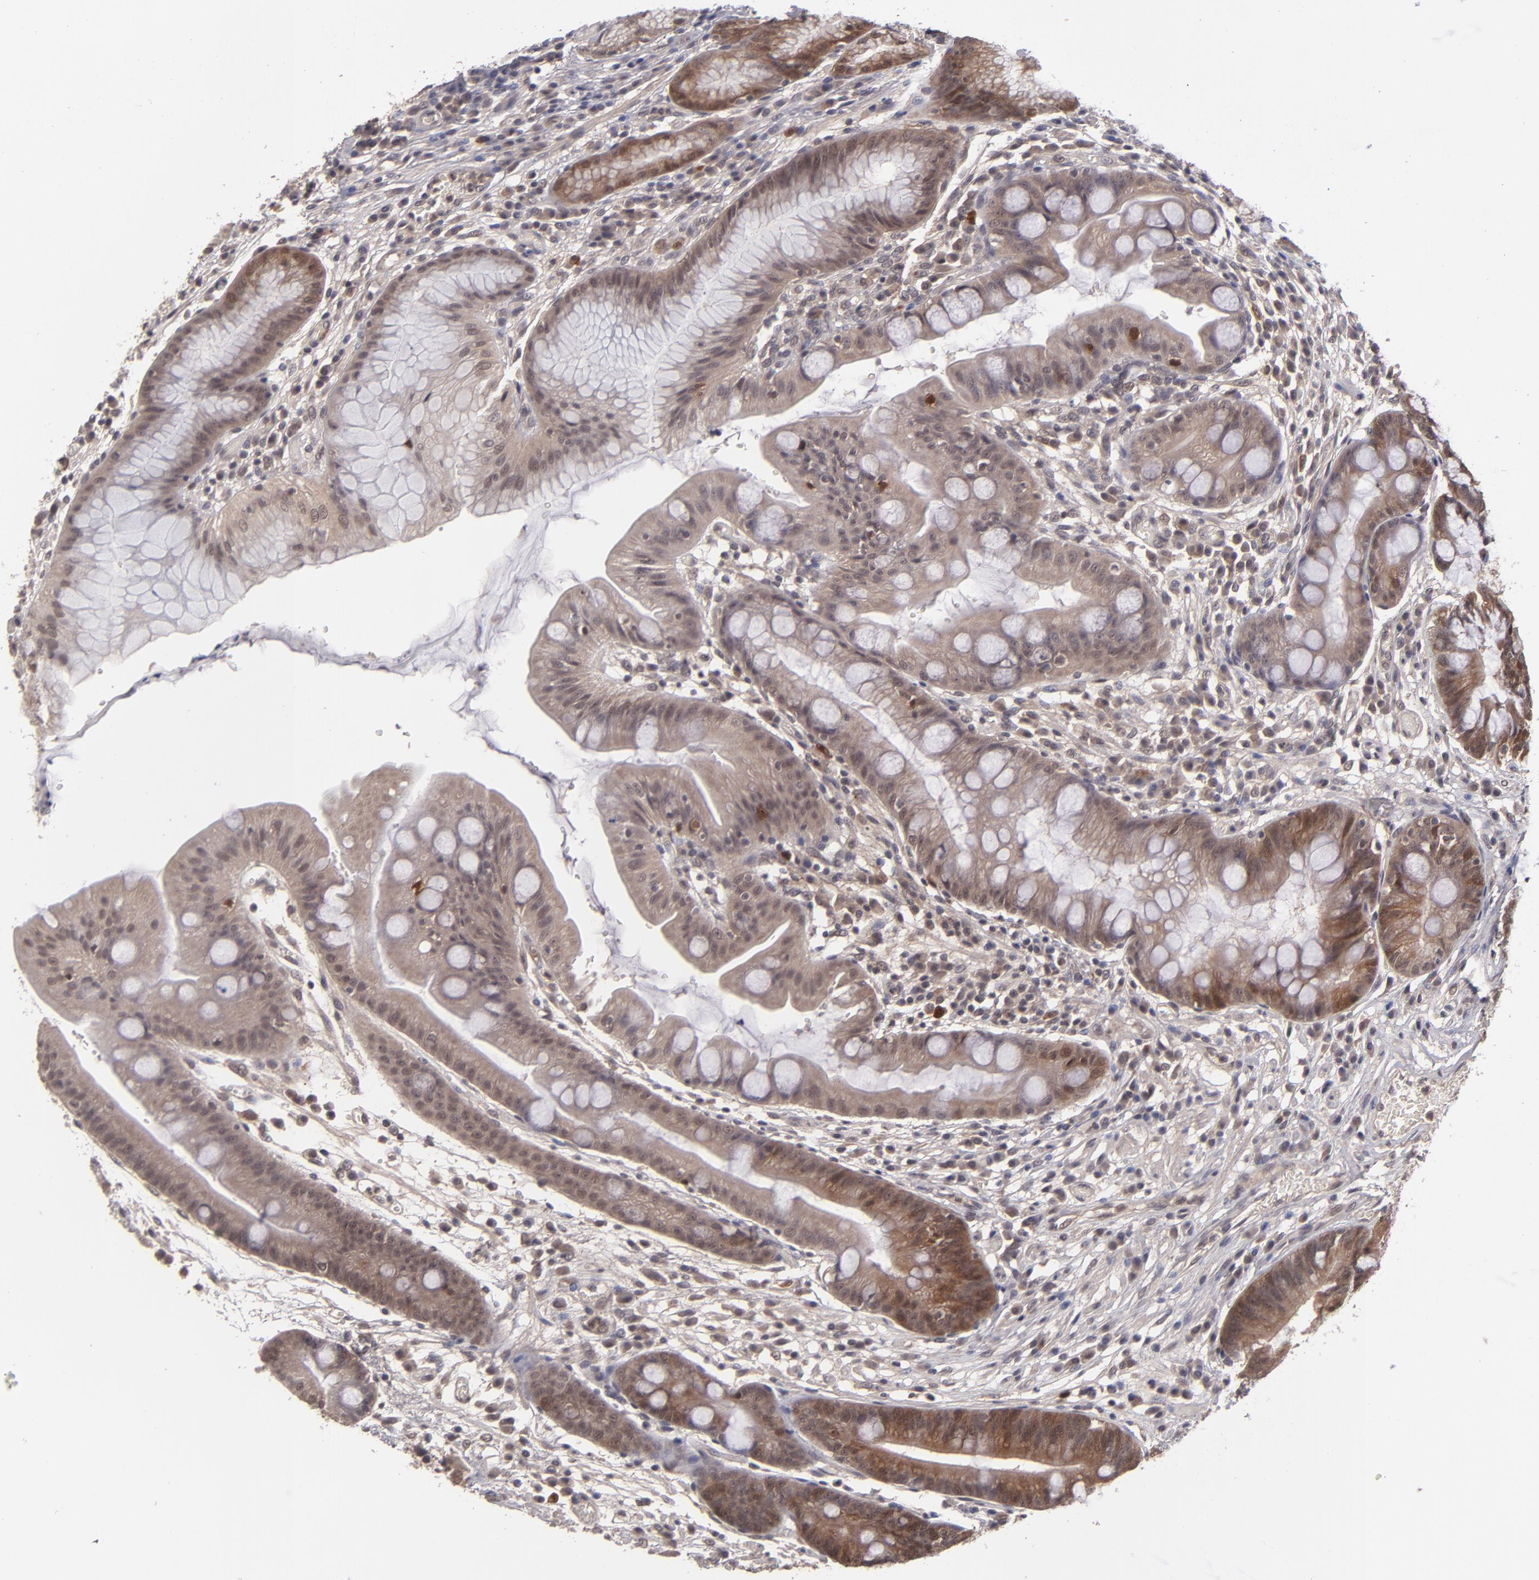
{"staining": {"intensity": "moderate", "quantity": ">75%", "location": "cytoplasmic/membranous"}, "tissue": "stomach", "cell_type": "Glandular cells", "image_type": "normal", "snomed": [{"axis": "morphology", "description": "Normal tissue, NOS"}, {"axis": "morphology", "description": "Inflammation, NOS"}, {"axis": "topography", "description": "Stomach, lower"}], "caption": "Brown immunohistochemical staining in unremarkable stomach displays moderate cytoplasmic/membranous staining in approximately >75% of glandular cells. The staining was performed using DAB, with brown indicating positive protein expression. Nuclei are stained blue with hematoxylin.", "gene": "TYMS", "patient": {"sex": "male", "age": 59}}